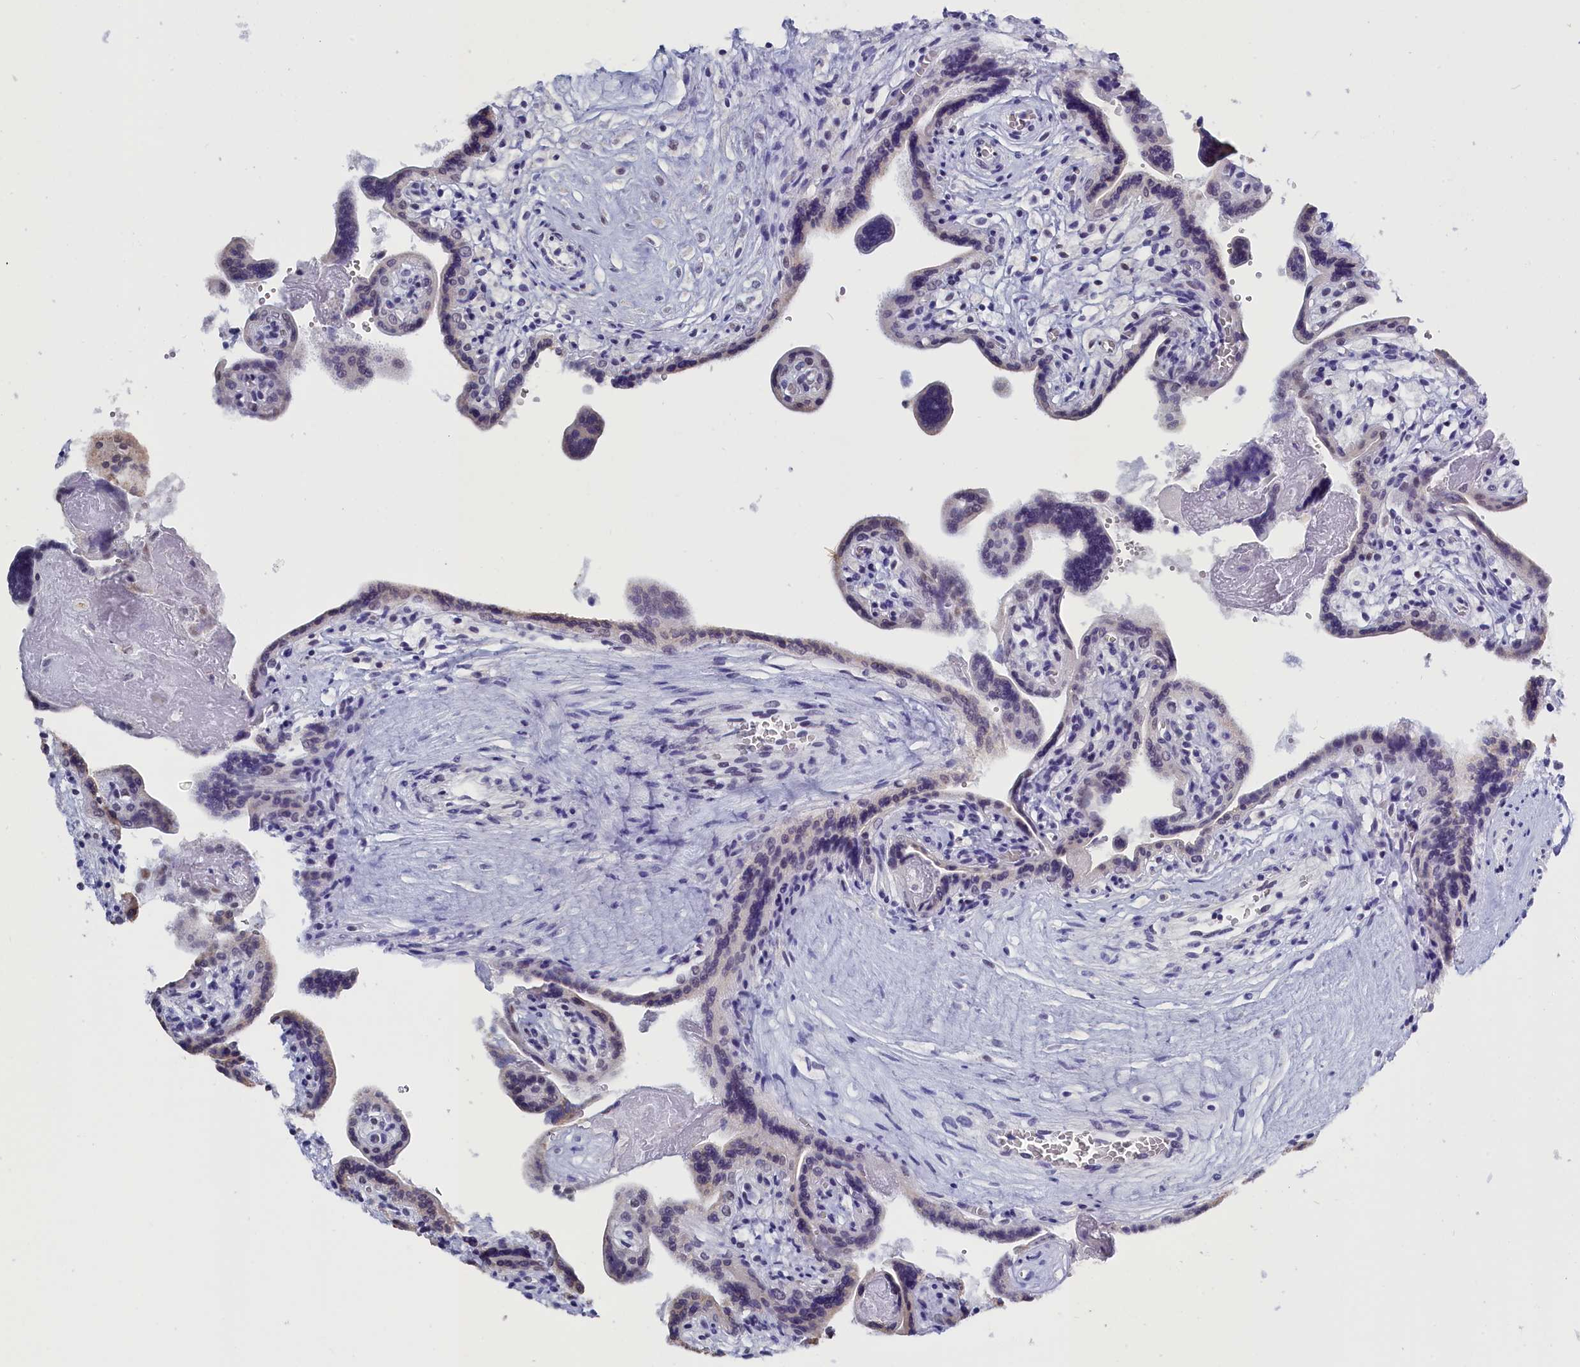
{"staining": {"intensity": "moderate", "quantity": "<25%", "location": "nuclear"}, "tissue": "placenta", "cell_type": "Trophoblastic cells", "image_type": "normal", "snomed": [{"axis": "morphology", "description": "Normal tissue, NOS"}, {"axis": "topography", "description": "Placenta"}], "caption": "This micrograph displays immunohistochemistry (IHC) staining of benign human placenta, with low moderate nuclear staining in about <25% of trophoblastic cells.", "gene": "CD2BP2", "patient": {"sex": "female", "age": 37}}